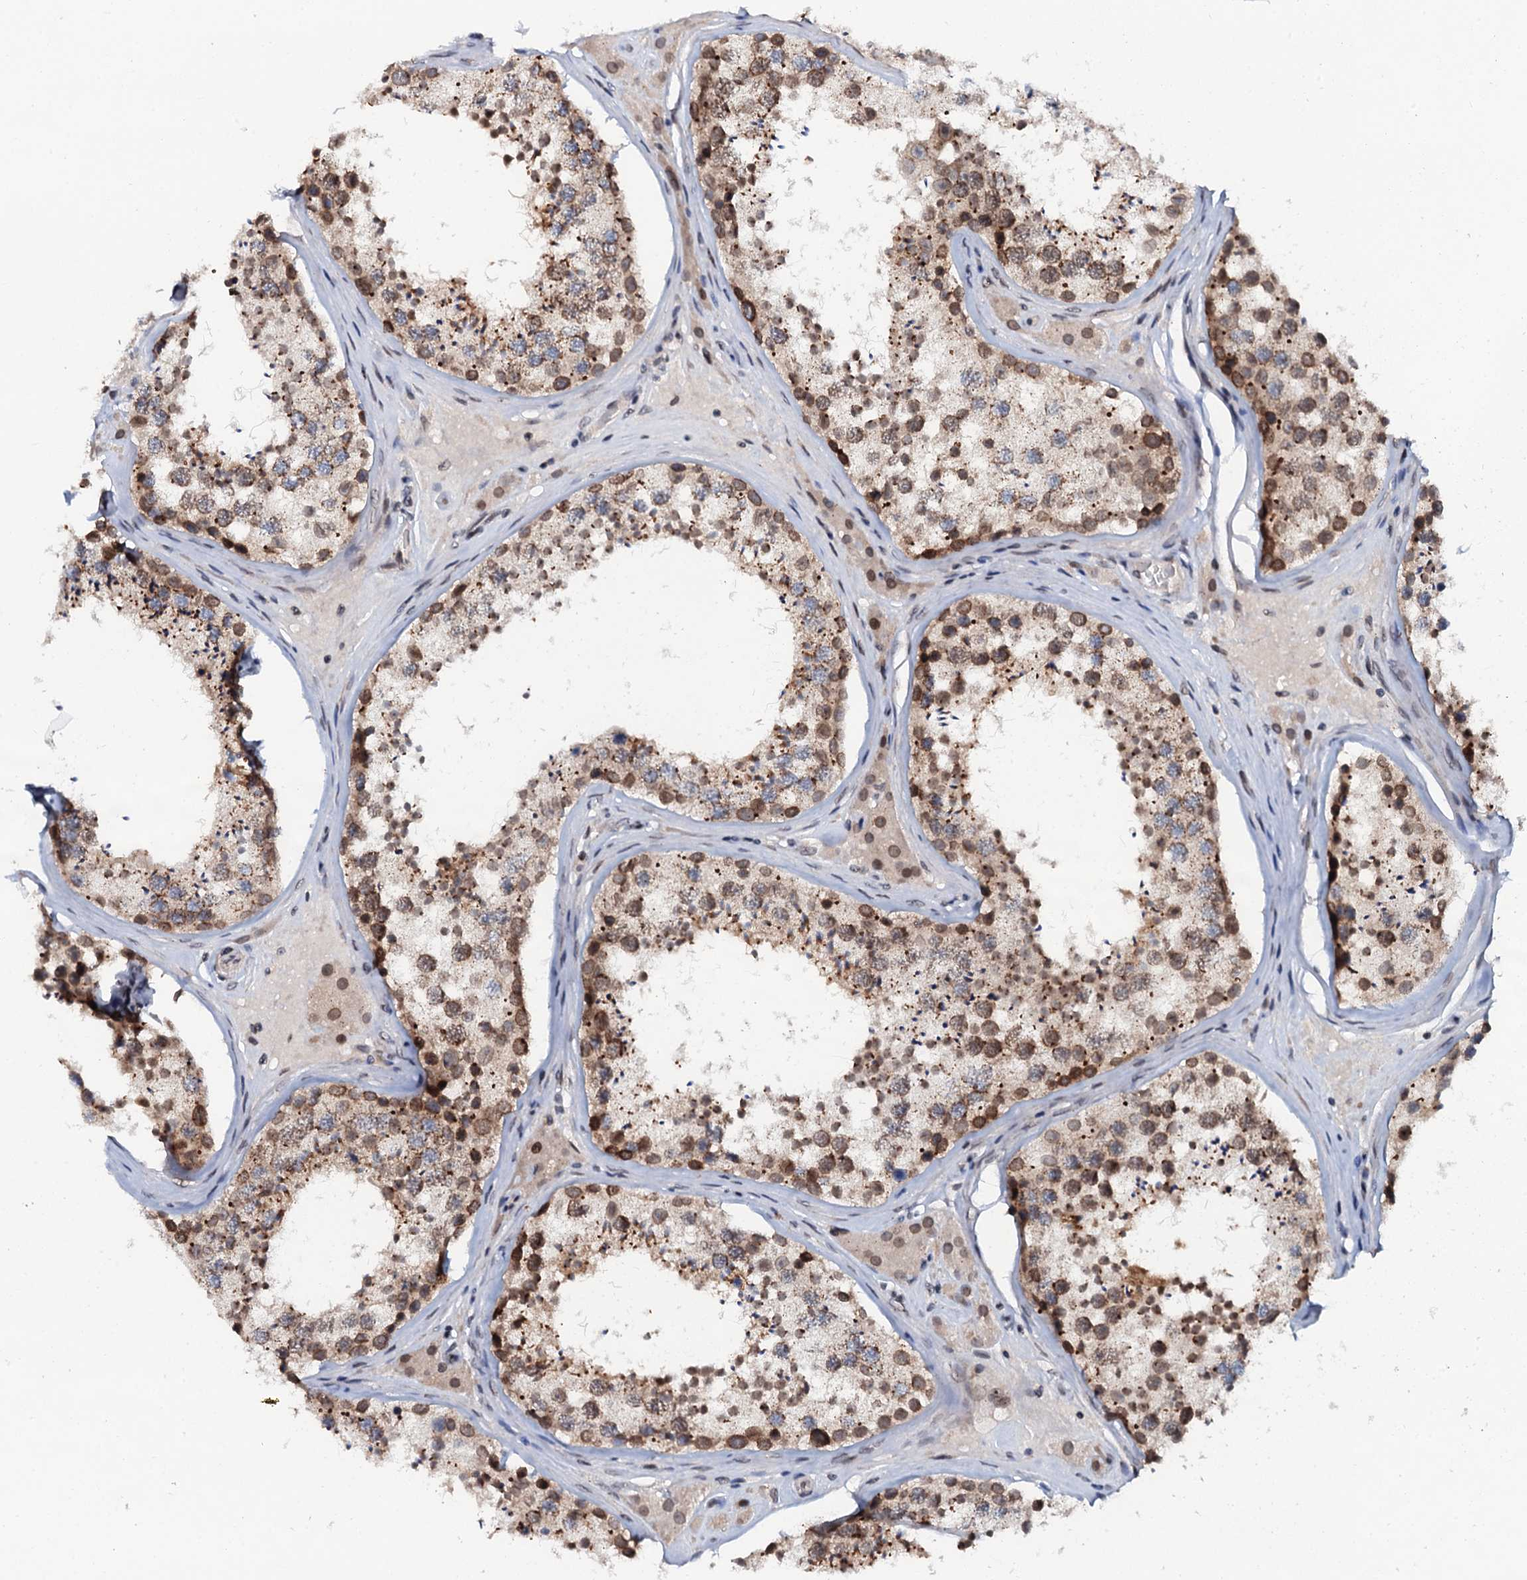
{"staining": {"intensity": "moderate", "quantity": ">75%", "location": "cytoplasmic/membranous"}, "tissue": "testis", "cell_type": "Cells in seminiferous ducts", "image_type": "normal", "snomed": [{"axis": "morphology", "description": "Normal tissue, NOS"}, {"axis": "topography", "description": "Testis"}], "caption": "Human testis stained for a protein (brown) reveals moderate cytoplasmic/membranous positive positivity in approximately >75% of cells in seminiferous ducts.", "gene": "SNTA1", "patient": {"sex": "male", "age": 46}}